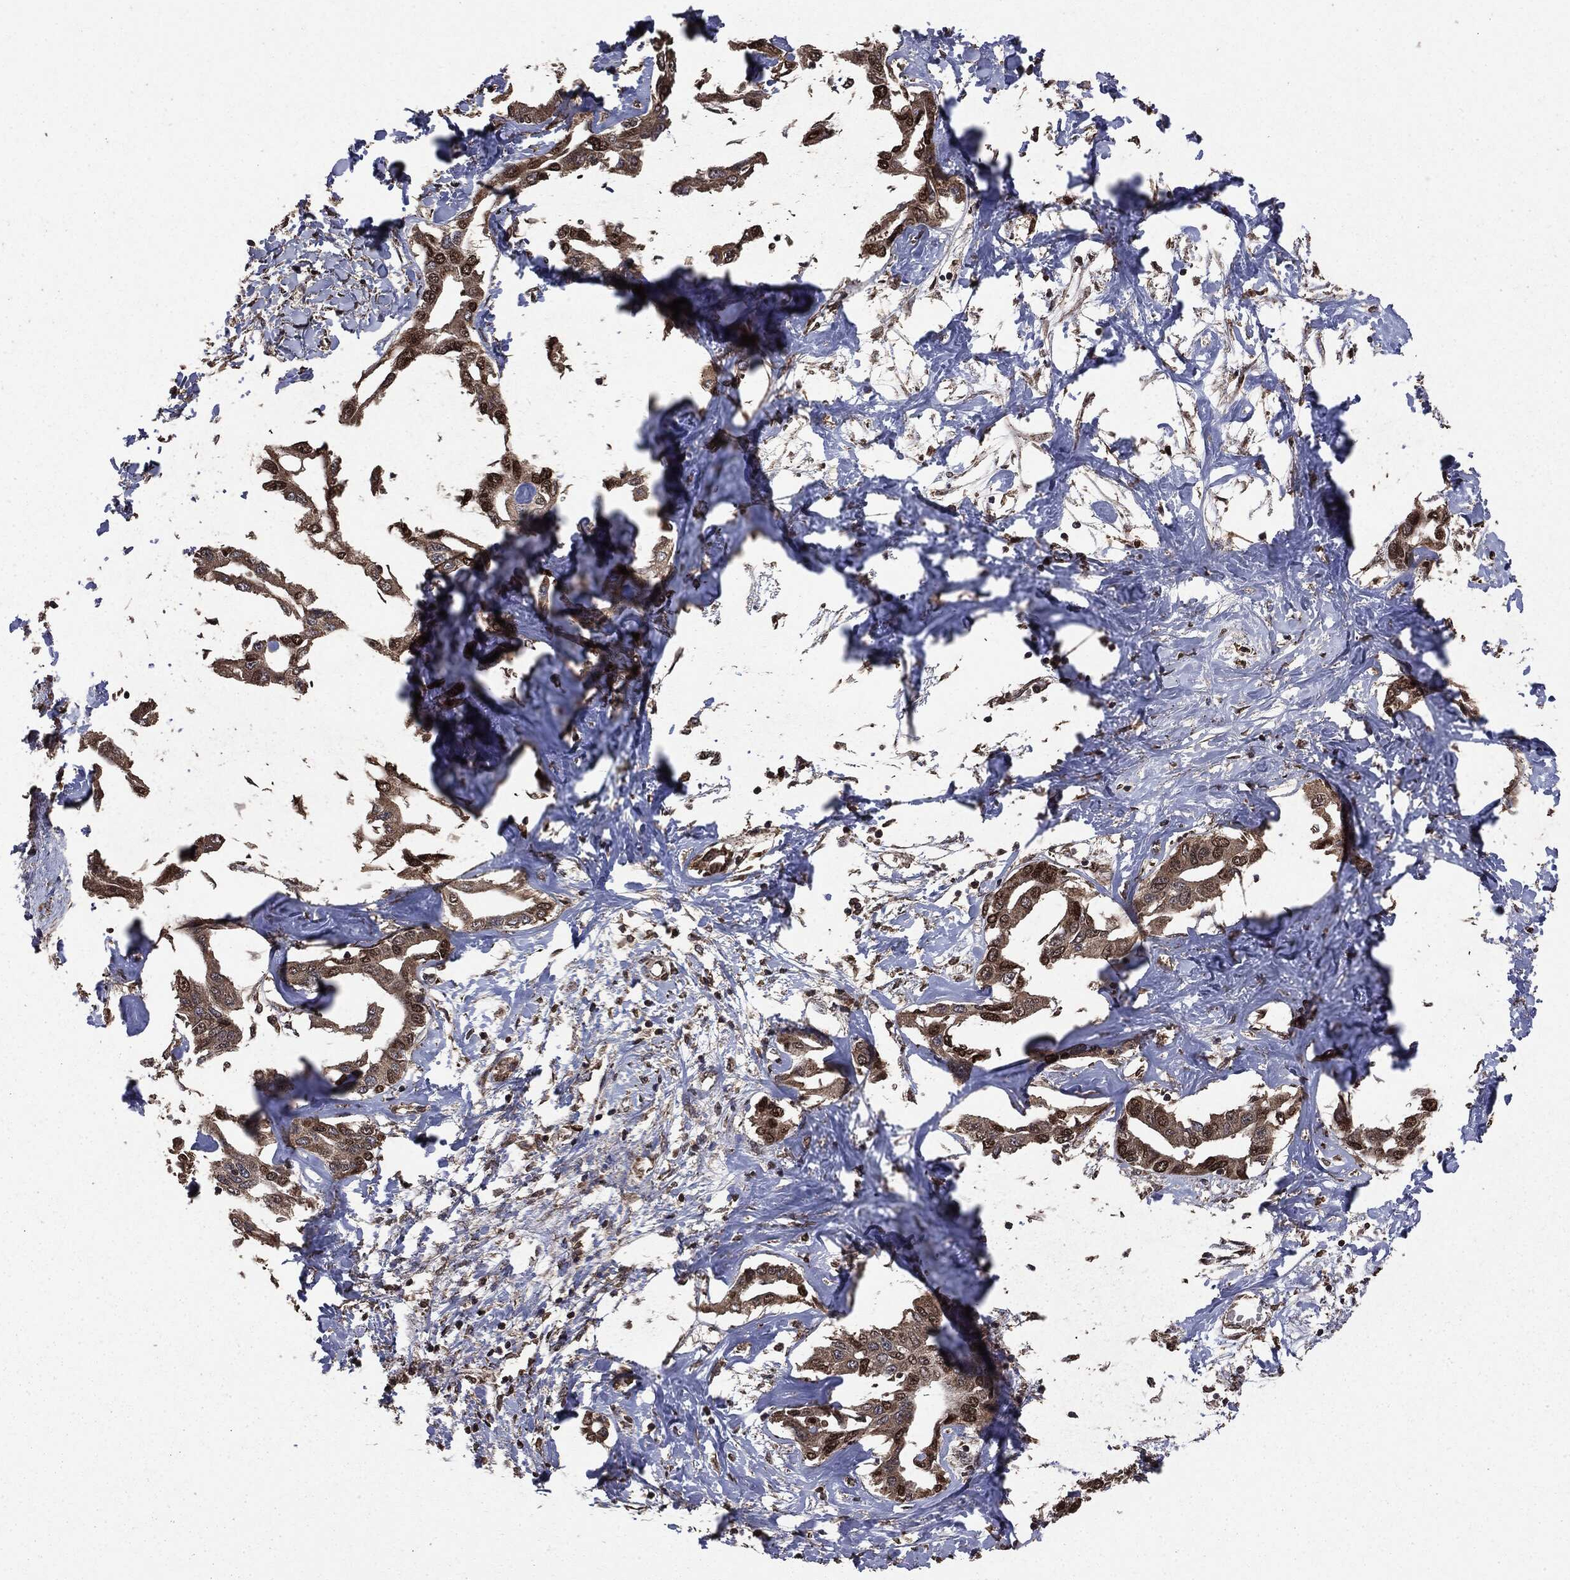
{"staining": {"intensity": "strong", "quantity": "25%-75%", "location": "nuclear"}, "tissue": "liver cancer", "cell_type": "Tumor cells", "image_type": "cancer", "snomed": [{"axis": "morphology", "description": "Cholangiocarcinoma"}, {"axis": "topography", "description": "Liver"}], "caption": "The photomicrograph demonstrates immunohistochemical staining of liver cholangiocarcinoma. There is strong nuclear staining is seen in approximately 25%-75% of tumor cells.", "gene": "PPP6R2", "patient": {"sex": "male", "age": 59}}